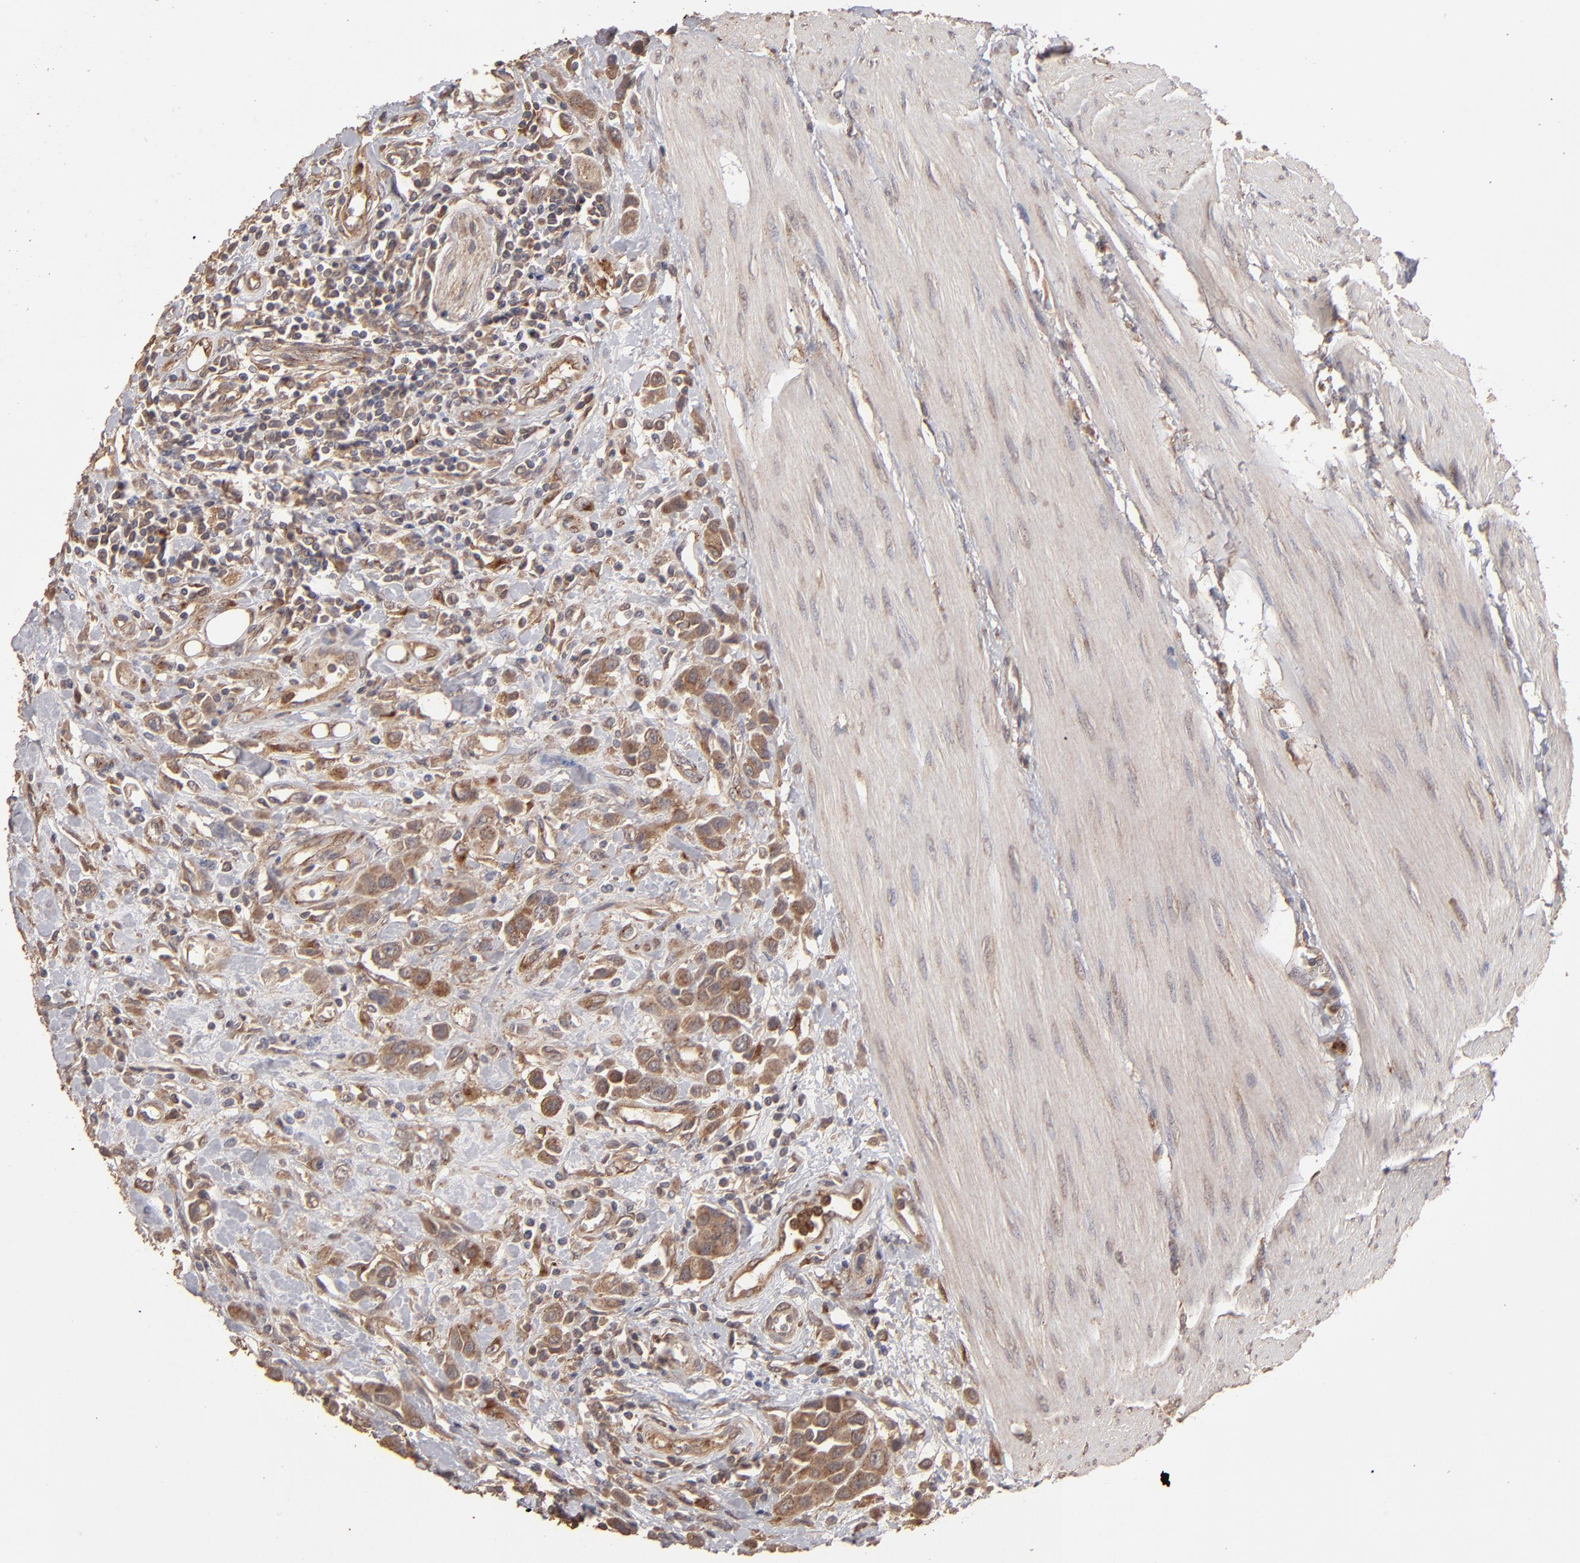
{"staining": {"intensity": "moderate", "quantity": ">75%", "location": "cytoplasmic/membranous"}, "tissue": "urothelial cancer", "cell_type": "Tumor cells", "image_type": "cancer", "snomed": [{"axis": "morphology", "description": "Urothelial carcinoma, High grade"}, {"axis": "topography", "description": "Urinary bladder"}], "caption": "An image of human urothelial cancer stained for a protein demonstrates moderate cytoplasmic/membranous brown staining in tumor cells.", "gene": "MMP2", "patient": {"sex": "male", "age": 50}}